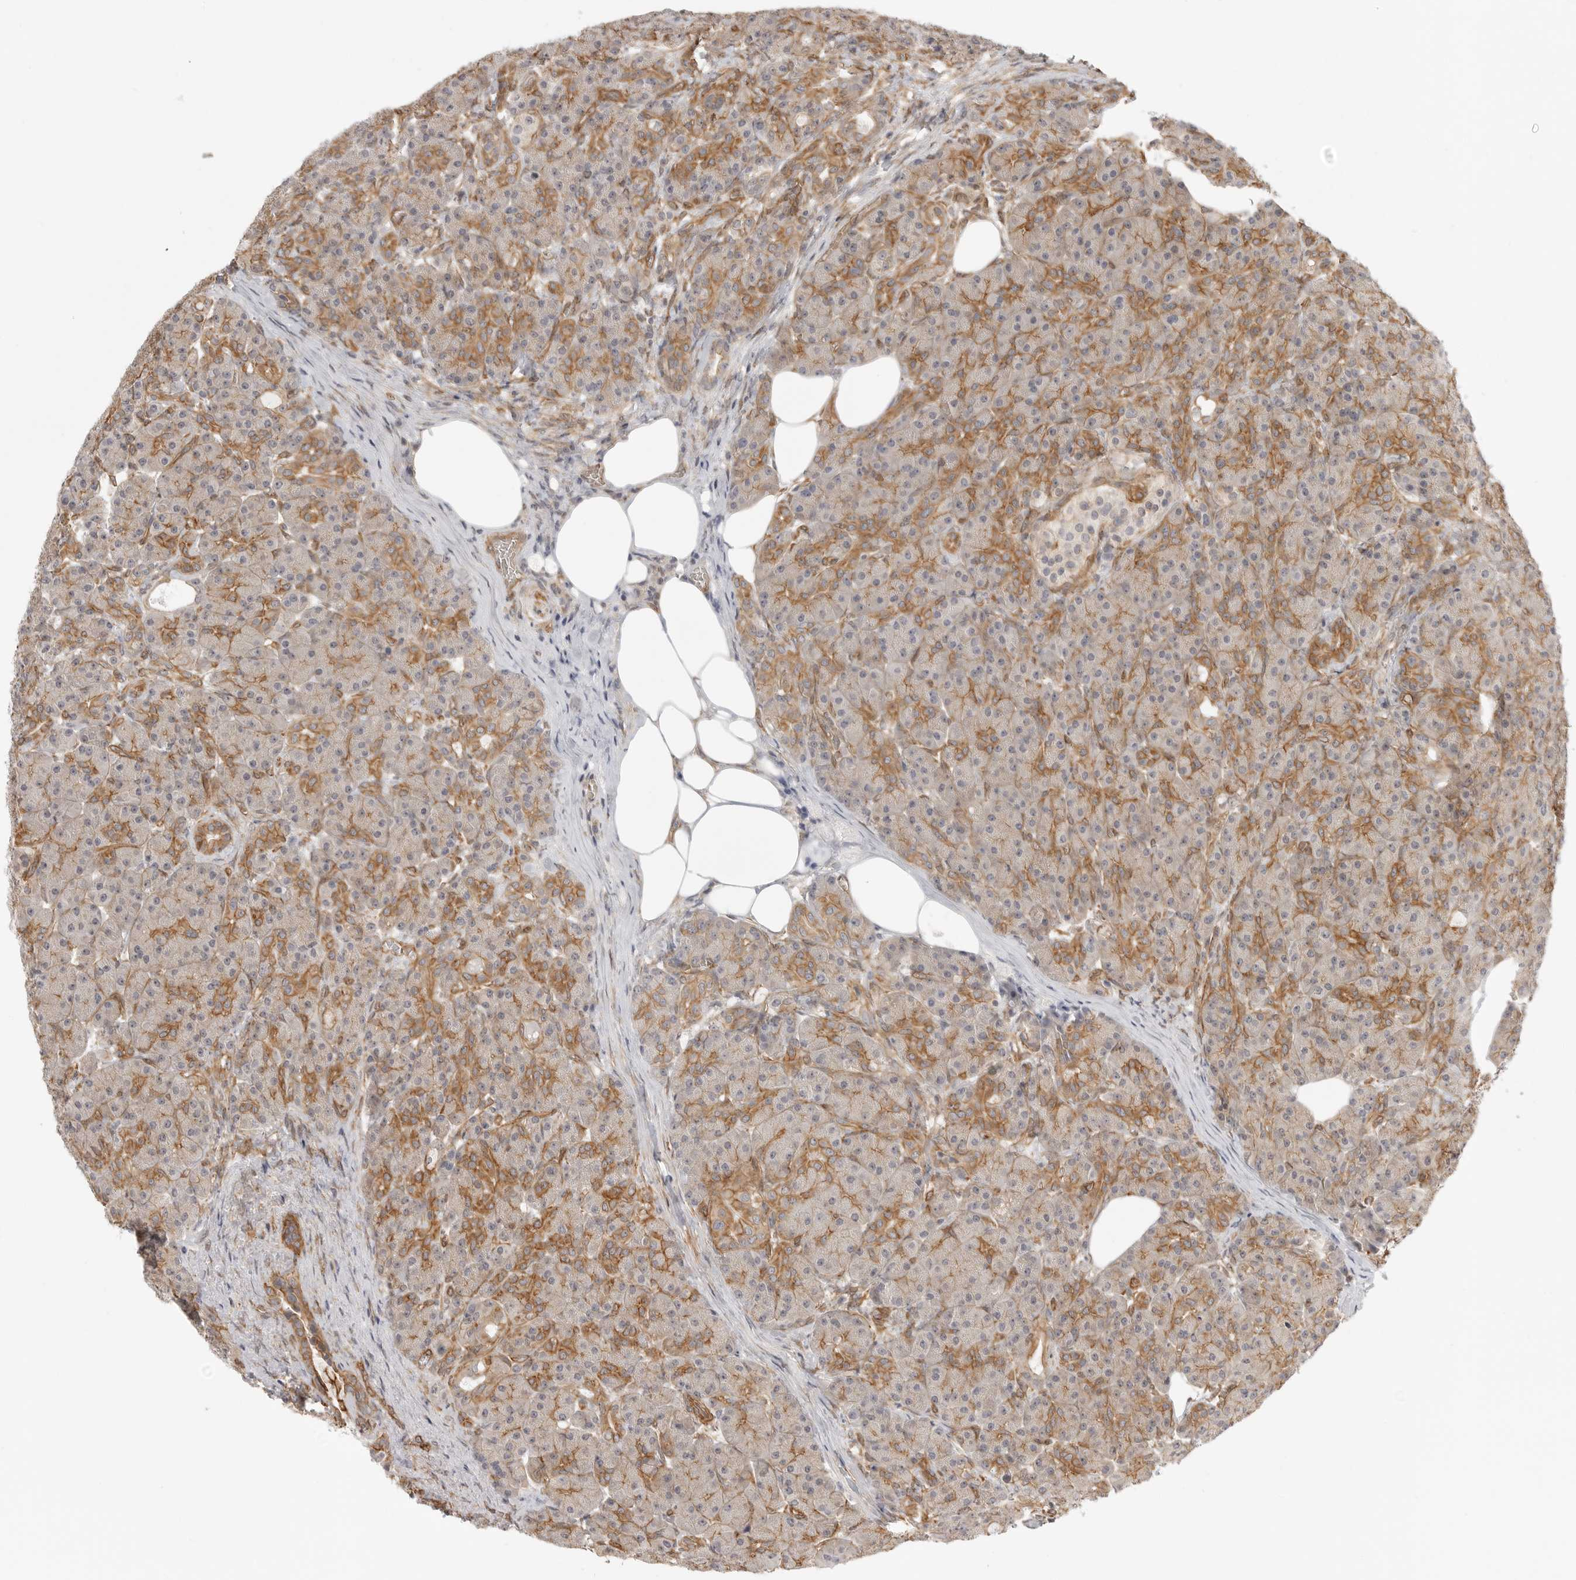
{"staining": {"intensity": "moderate", "quantity": "25%-75%", "location": "cytoplasmic/membranous"}, "tissue": "pancreas", "cell_type": "Exocrine glandular cells", "image_type": "normal", "snomed": [{"axis": "morphology", "description": "Normal tissue, NOS"}, {"axis": "topography", "description": "Pancreas"}], "caption": "High-magnification brightfield microscopy of unremarkable pancreas stained with DAB (brown) and counterstained with hematoxylin (blue). exocrine glandular cells exhibit moderate cytoplasmic/membranous staining is seen in approximately25%-75% of cells. (DAB IHC, brown staining for protein, blue staining for nuclei).", "gene": "ATOH7", "patient": {"sex": "male", "age": 63}}